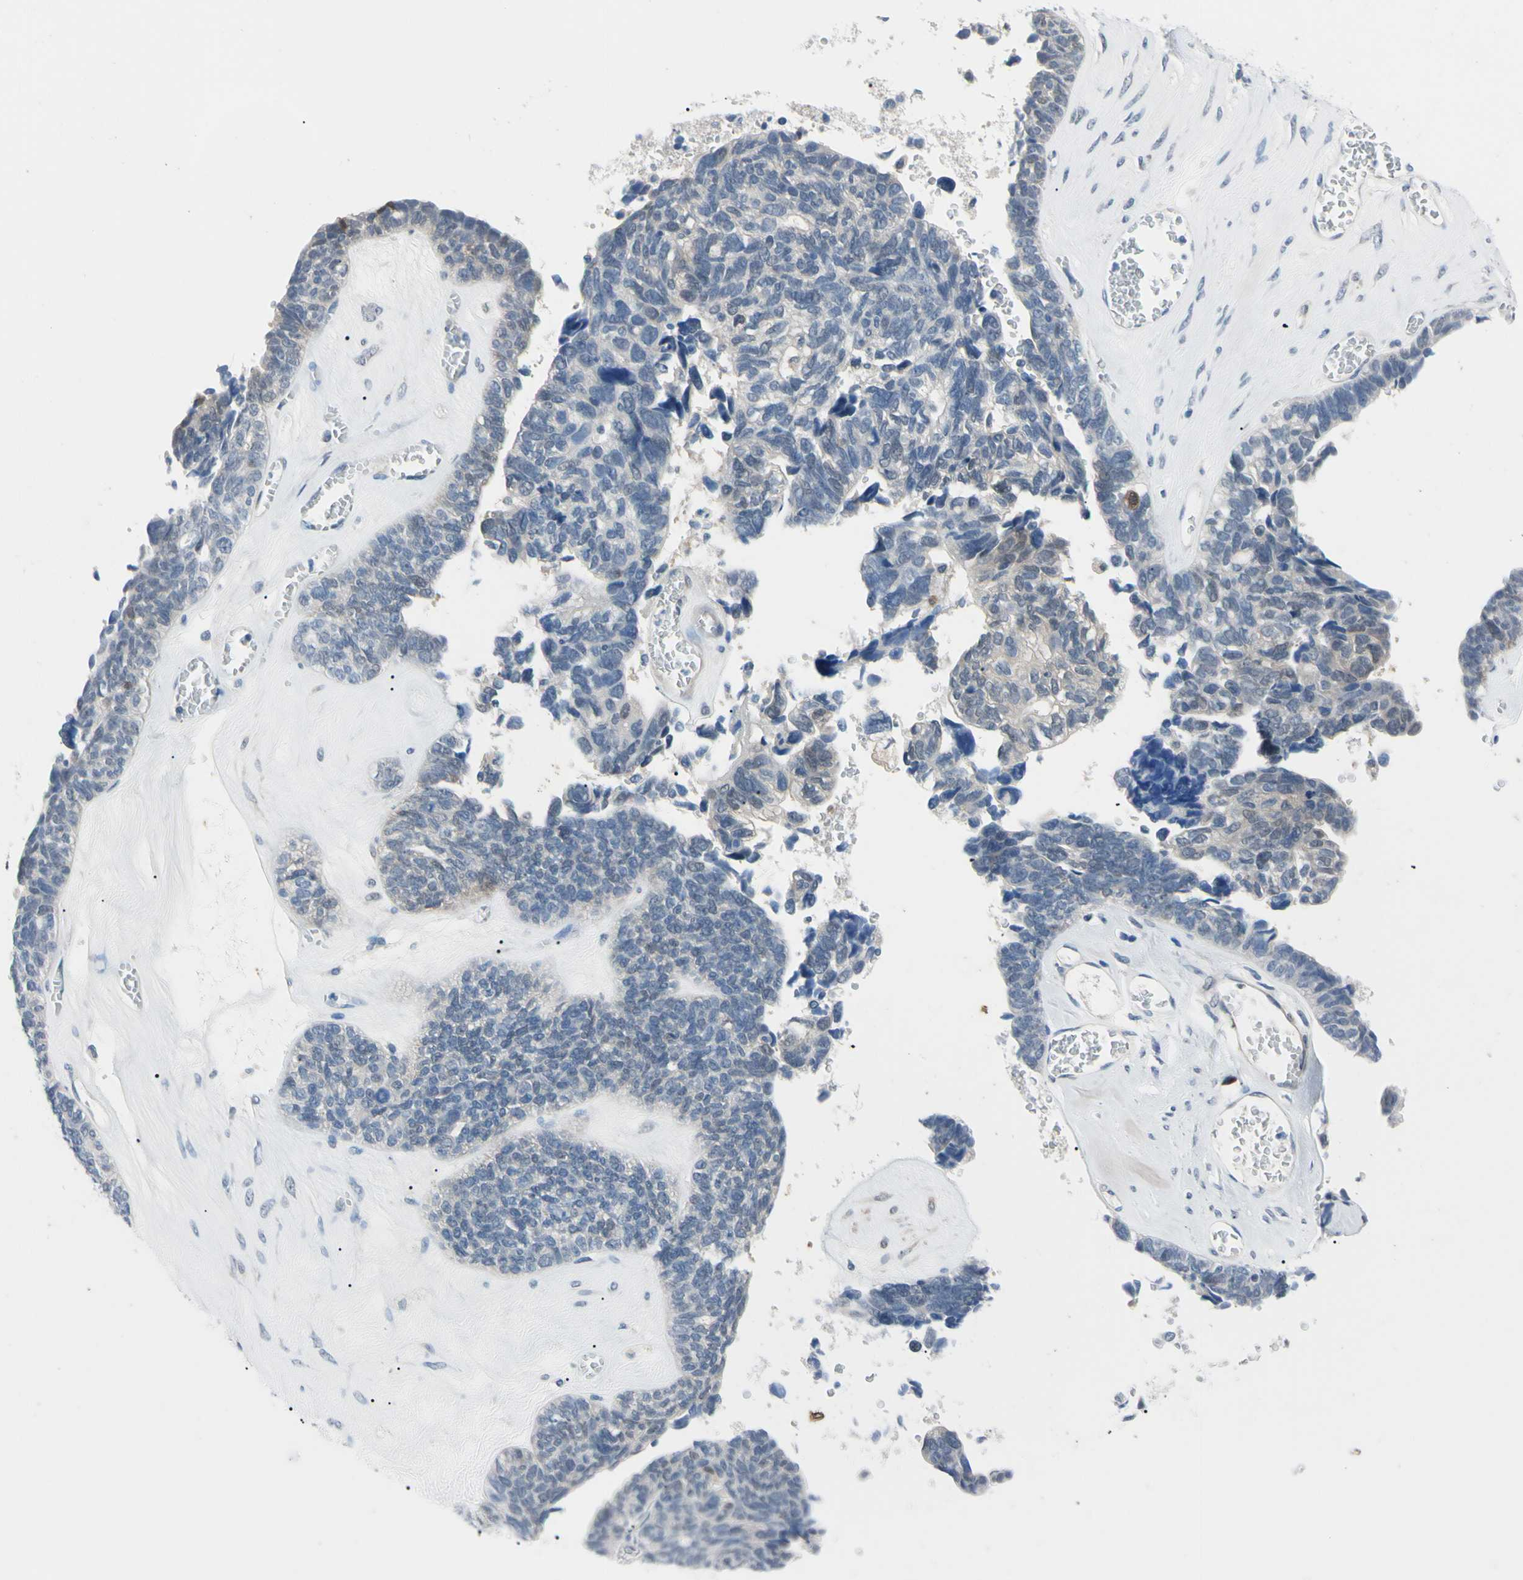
{"staining": {"intensity": "weak", "quantity": "<25%", "location": "cytoplasmic/membranous"}, "tissue": "ovarian cancer", "cell_type": "Tumor cells", "image_type": "cancer", "snomed": [{"axis": "morphology", "description": "Cystadenocarcinoma, serous, NOS"}, {"axis": "topography", "description": "Ovary"}], "caption": "High power microscopy histopathology image of an IHC image of ovarian cancer (serous cystadenocarcinoma), revealing no significant expression in tumor cells. Brightfield microscopy of immunohistochemistry stained with DAB (3,3'-diaminobenzidine) (brown) and hematoxylin (blue), captured at high magnification.", "gene": "NOL3", "patient": {"sex": "female", "age": 79}}